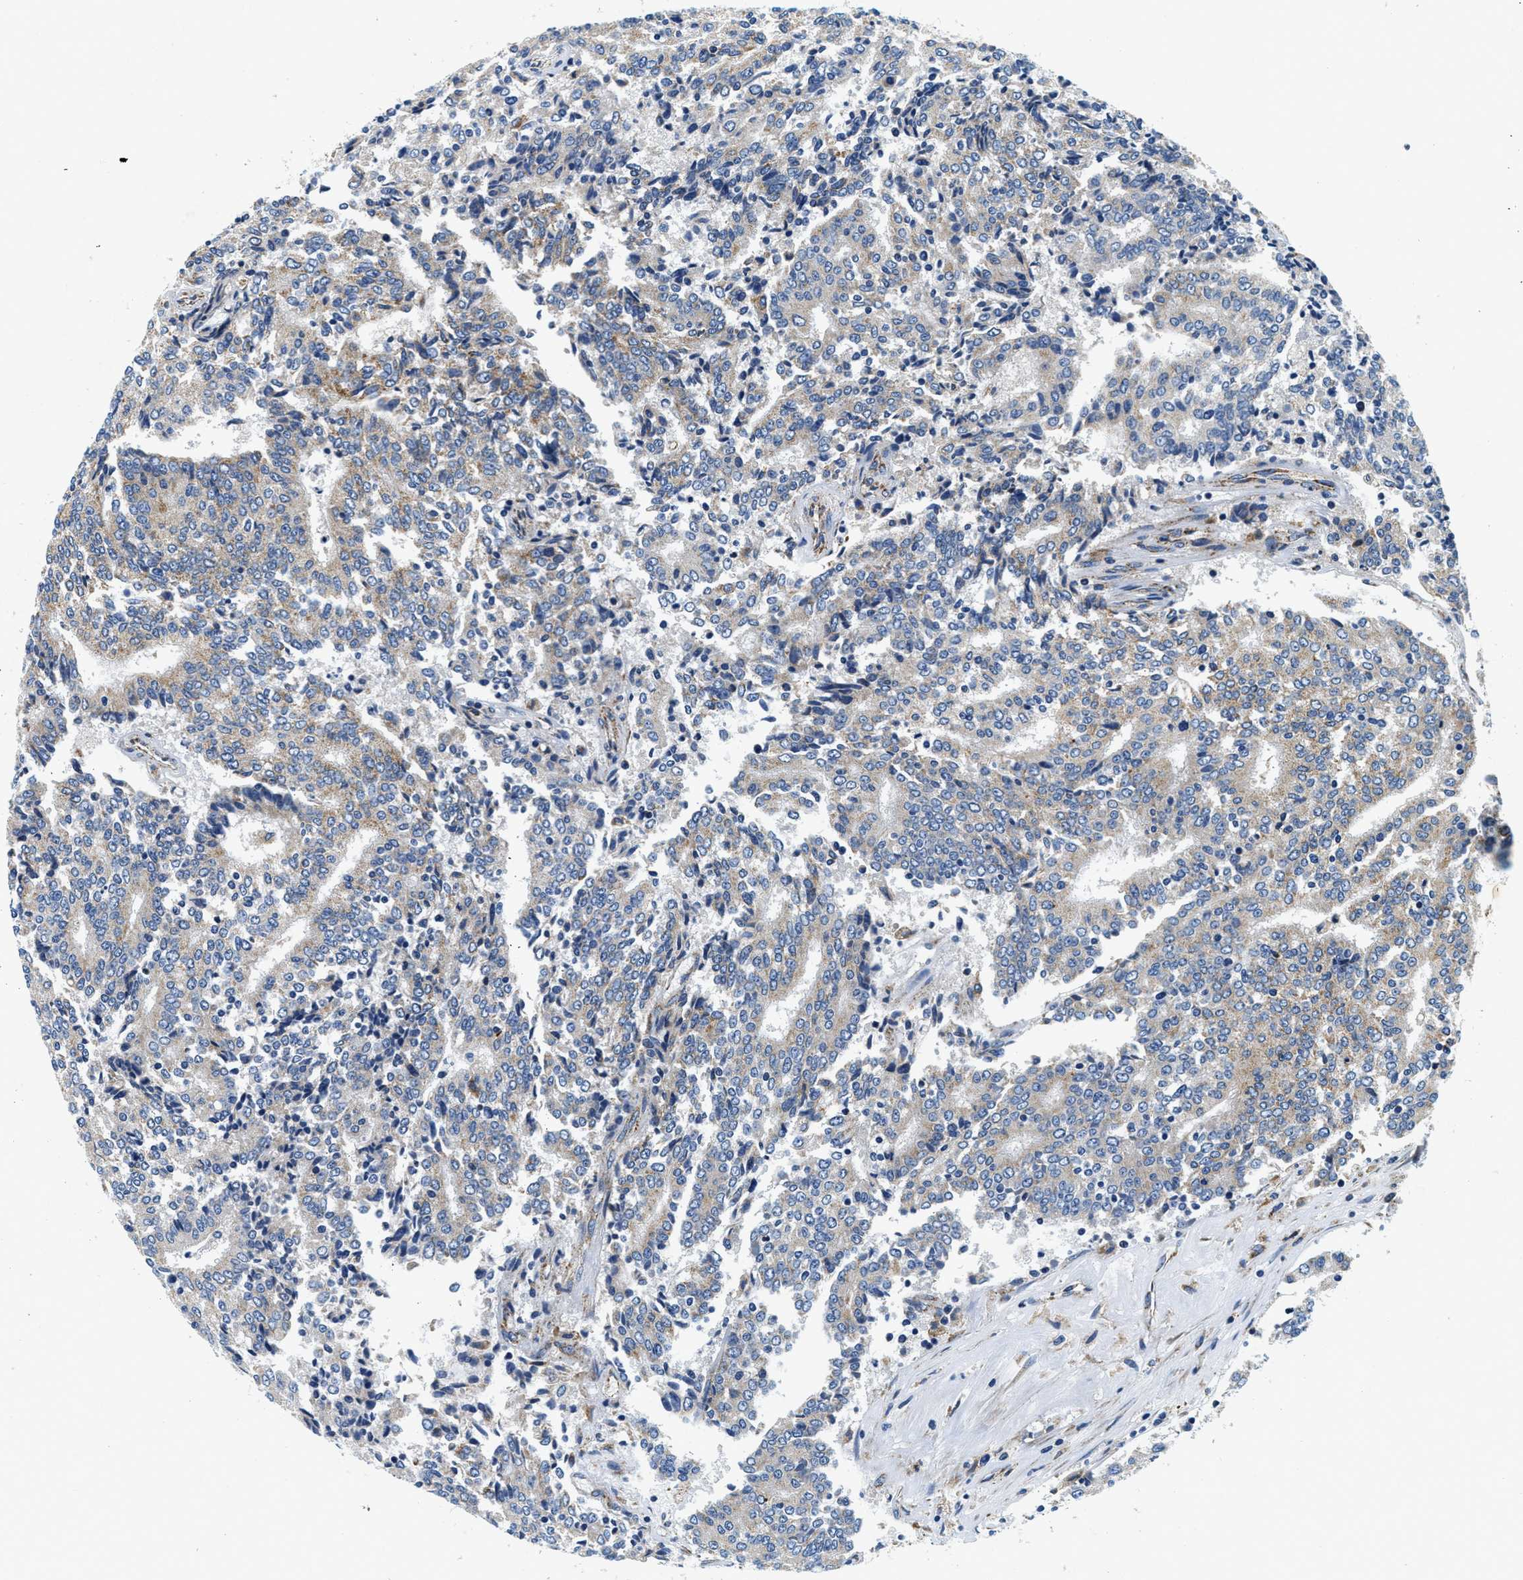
{"staining": {"intensity": "moderate", "quantity": "<25%", "location": "cytoplasmic/membranous"}, "tissue": "prostate cancer", "cell_type": "Tumor cells", "image_type": "cancer", "snomed": [{"axis": "morphology", "description": "Normal tissue, NOS"}, {"axis": "morphology", "description": "Adenocarcinoma, High grade"}, {"axis": "topography", "description": "Prostate"}, {"axis": "topography", "description": "Seminal veicle"}], "caption": "Human prostate high-grade adenocarcinoma stained with a brown dye displays moderate cytoplasmic/membranous positive positivity in approximately <25% of tumor cells.", "gene": "SAMD4B", "patient": {"sex": "male", "age": 55}}